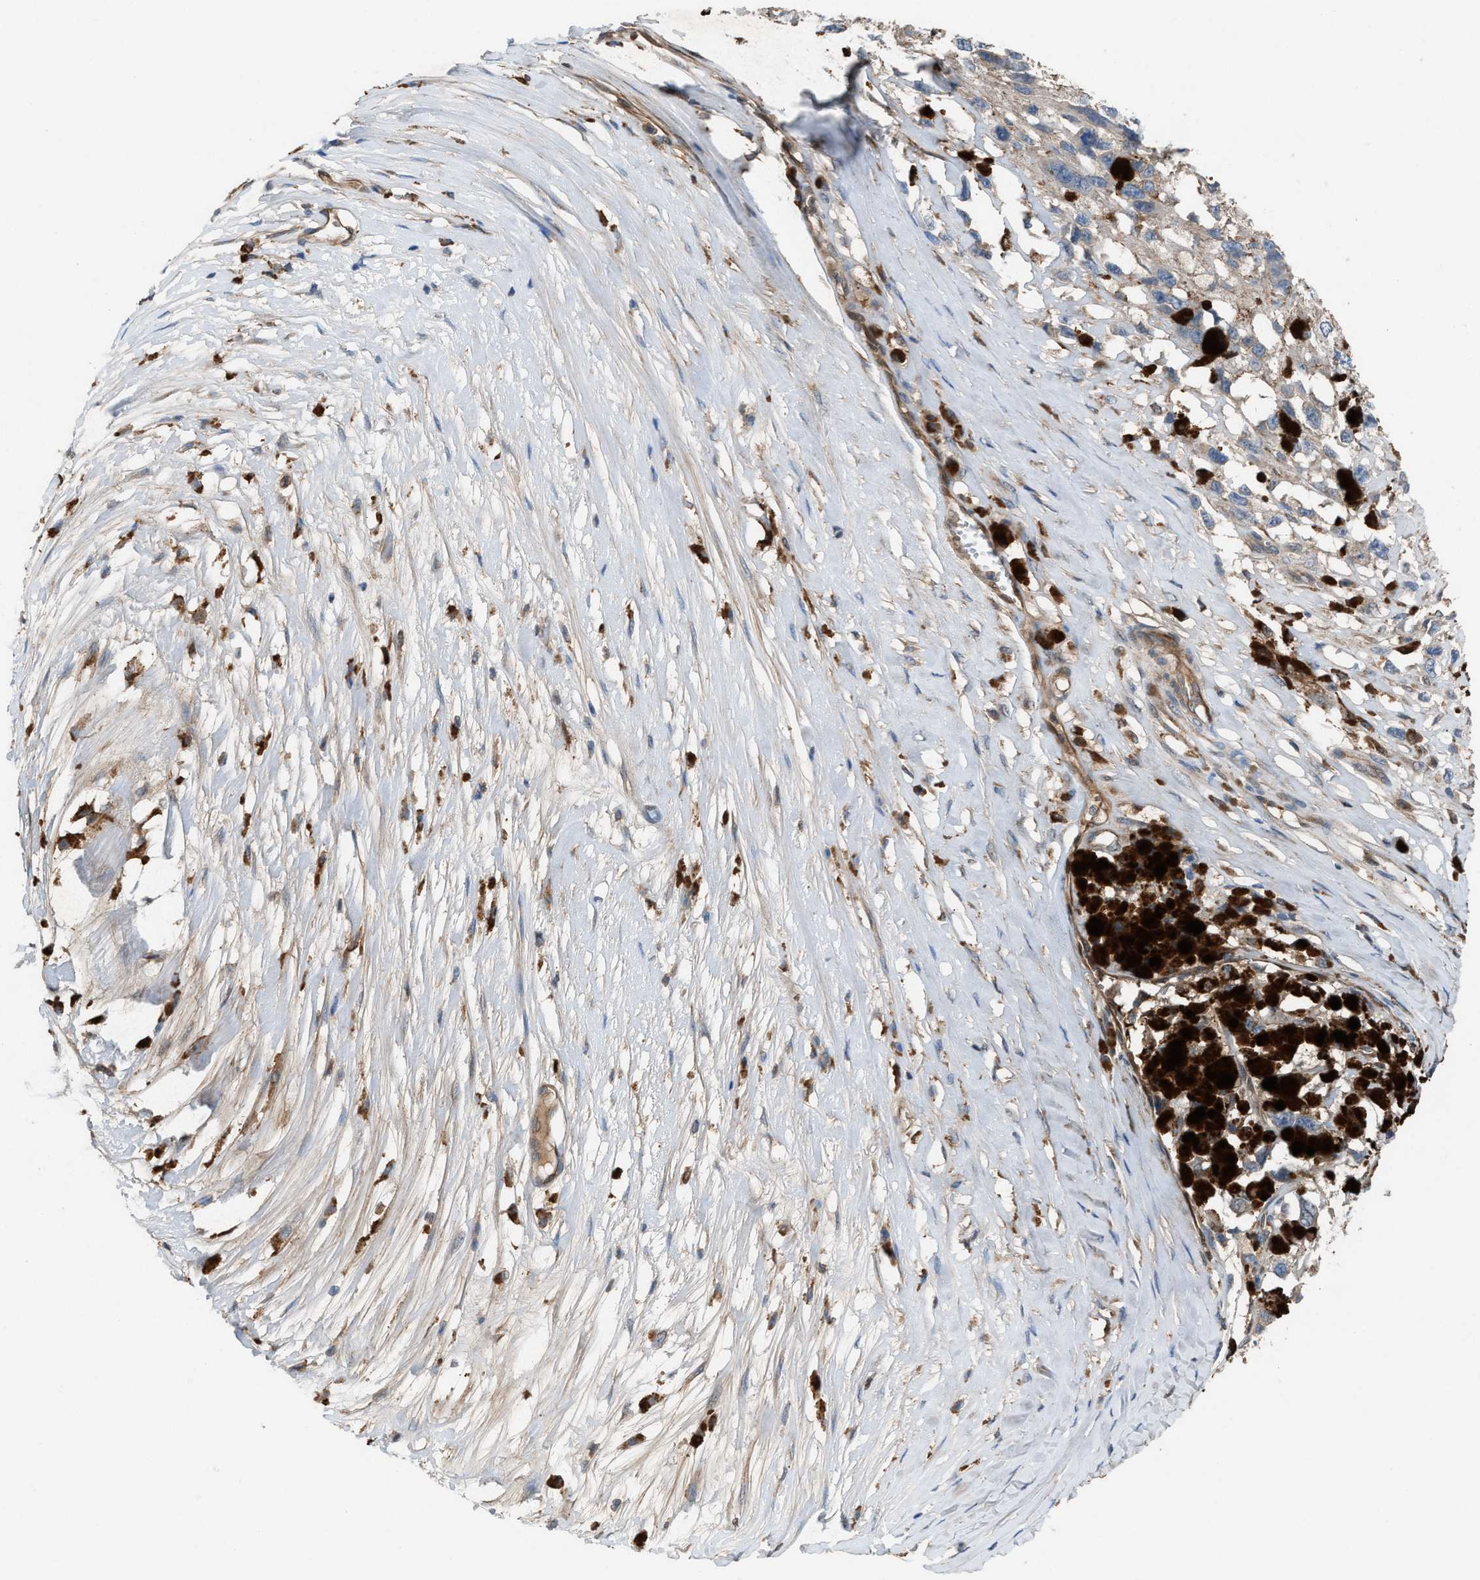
{"staining": {"intensity": "negative", "quantity": "none", "location": "none"}, "tissue": "melanoma", "cell_type": "Tumor cells", "image_type": "cancer", "snomed": [{"axis": "morphology", "description": "Malignant melanoma, Metastatic site"}, {"axis": "topography", "description": "Lymph node"}], "caption": "The micrograph reveals no significant staining in tumor cells of malignant melanoma (metastatic site).", "gene": "TPK1", "patient": {"sex": "male", "age": 59}}